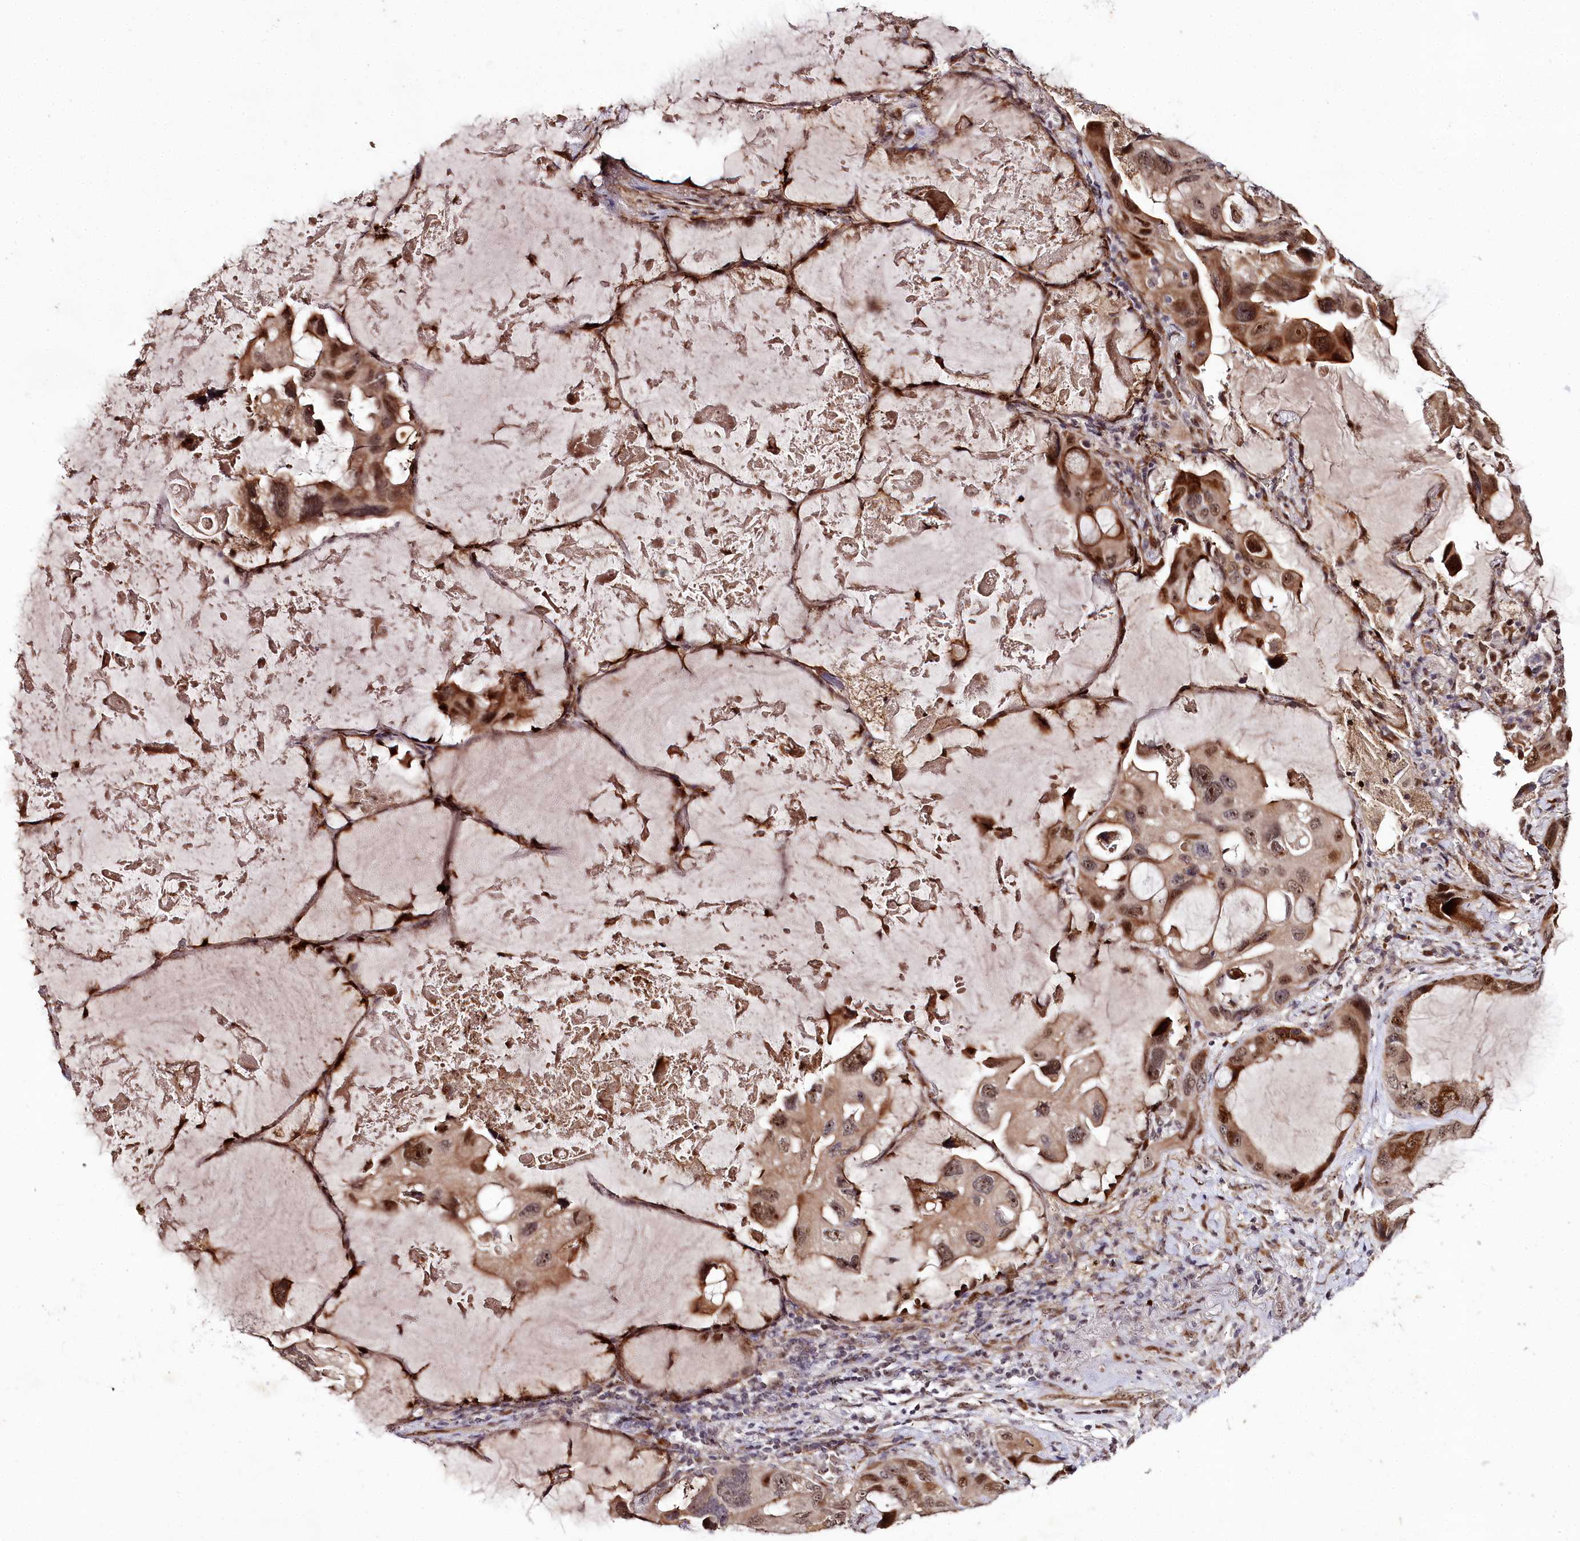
{"staining": {"intensity": "moderate", "quantity": ">75%", "location": "cytoplasmic/membranous,nuclear"}, "tissue": "lung cancer", "cell_type": "Tumor cells", "image_type": "cancer", "snomed": [{"axis": "morphology", "description": "Squamous cell carcinoma, NOS"}, {"axis": "topography", "description": "Lung"}], "caption": "An IHC photomicrograph of tumor tissue is shown. Protein staining in brown labels moderate cytoplasmic/membranous and nuclear positivity in squamous cell carcinoma (lung) within tumor cells.", "gene": "DMP1", "patient": {"sex": "female", "age": 73}}